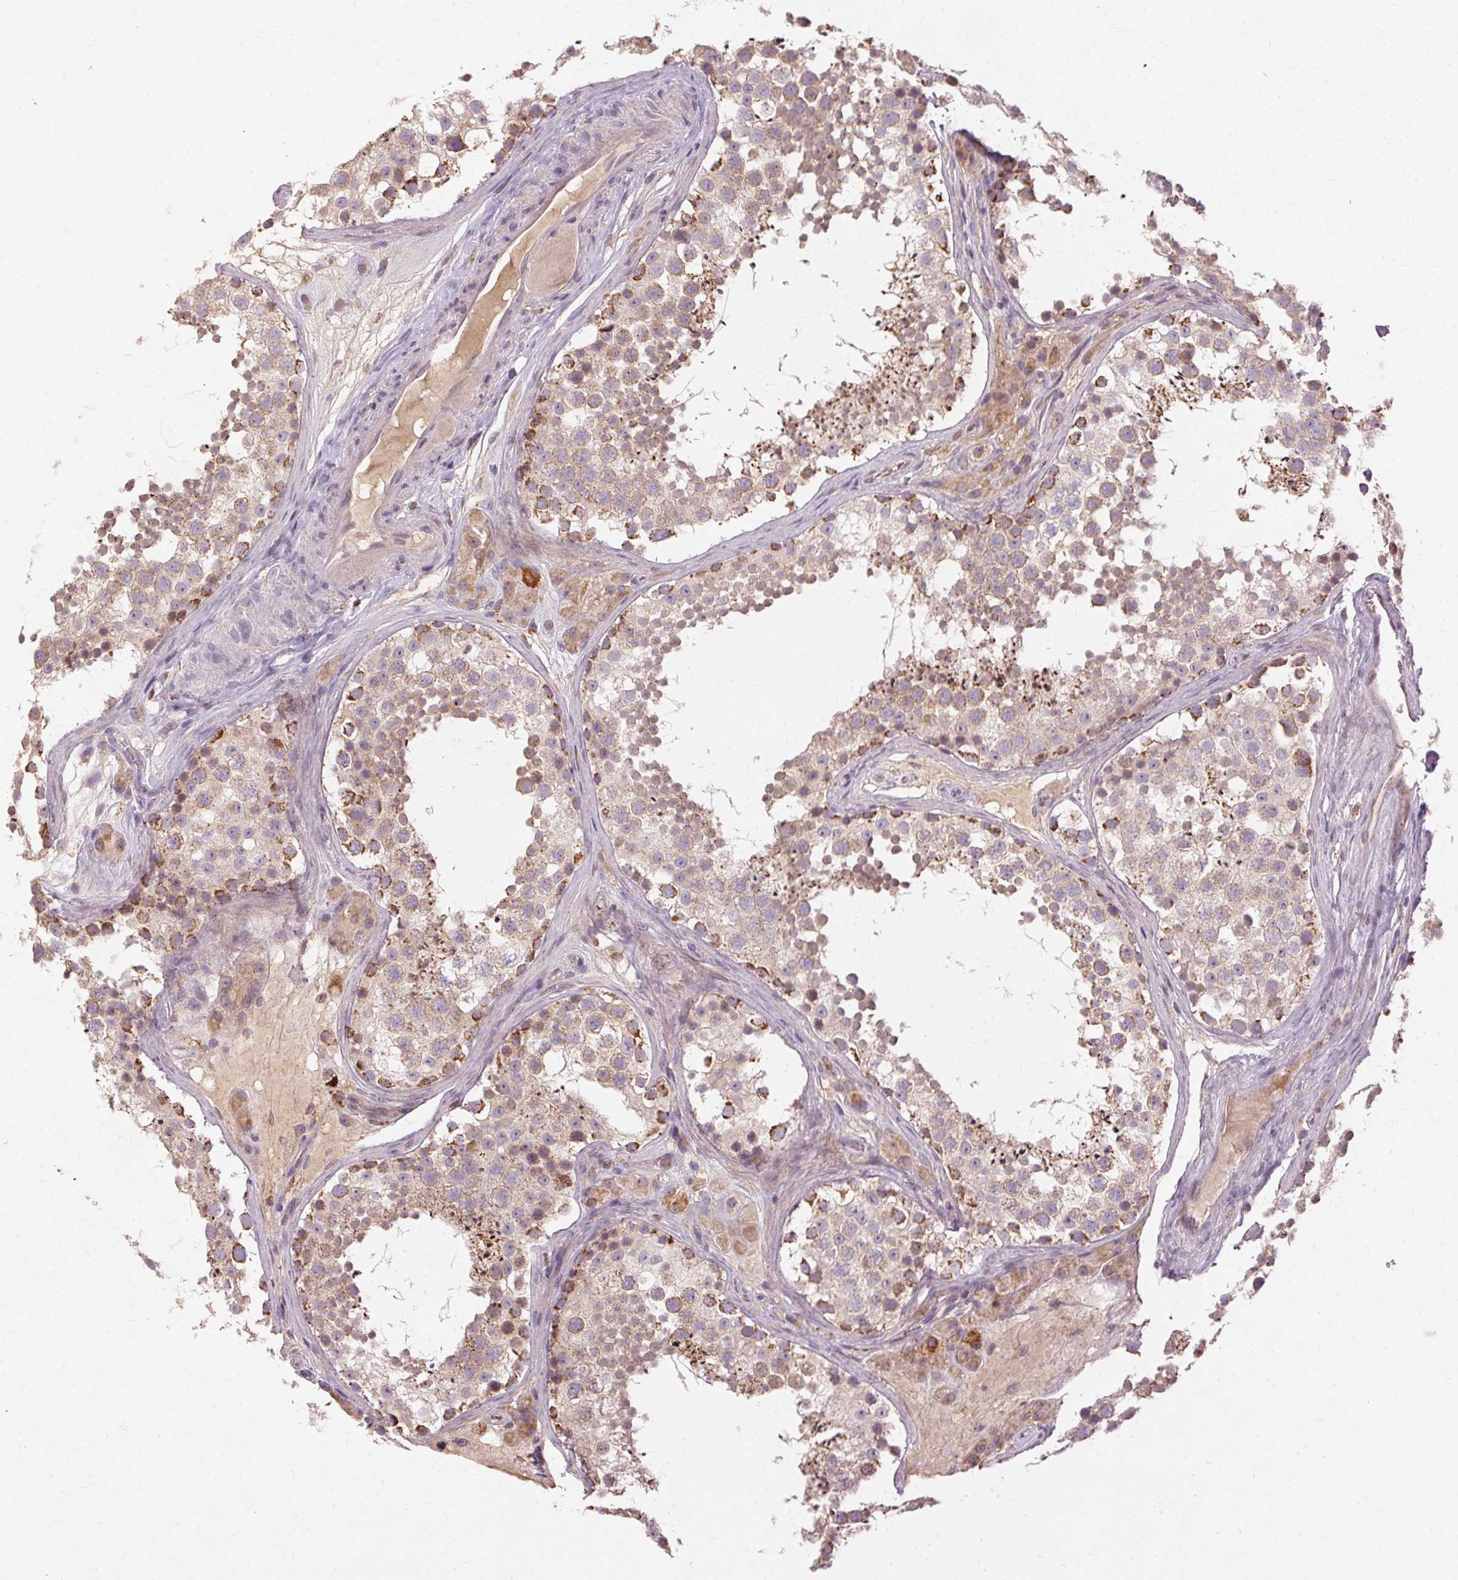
{"staining": {"intensity": "moderate", "quantity": "25%-75%", "location": "cytoplasmic/membranous"}, "tissue": "testis", "cell_type": "Cells in seminiferous ducts", "image_type": "normal", "snomed": [{"axis": "morphology", "description": "Normal tissue, NOS"}, {"axis": "topography", "description": "Testis"}], "caption": "A medium amount of moderate cytoplasmic/membranous staining is seen in about 25%-75% of cells in seminiferous ducts in benign testis. (Stains: DAB (3,3'-diaminobenzidine) in brown, nuclei in blue, Microscopy: brightfield microscopy at high magnification).", "gene": "REP15", "patient": {"sex": "male", "age": 41}}